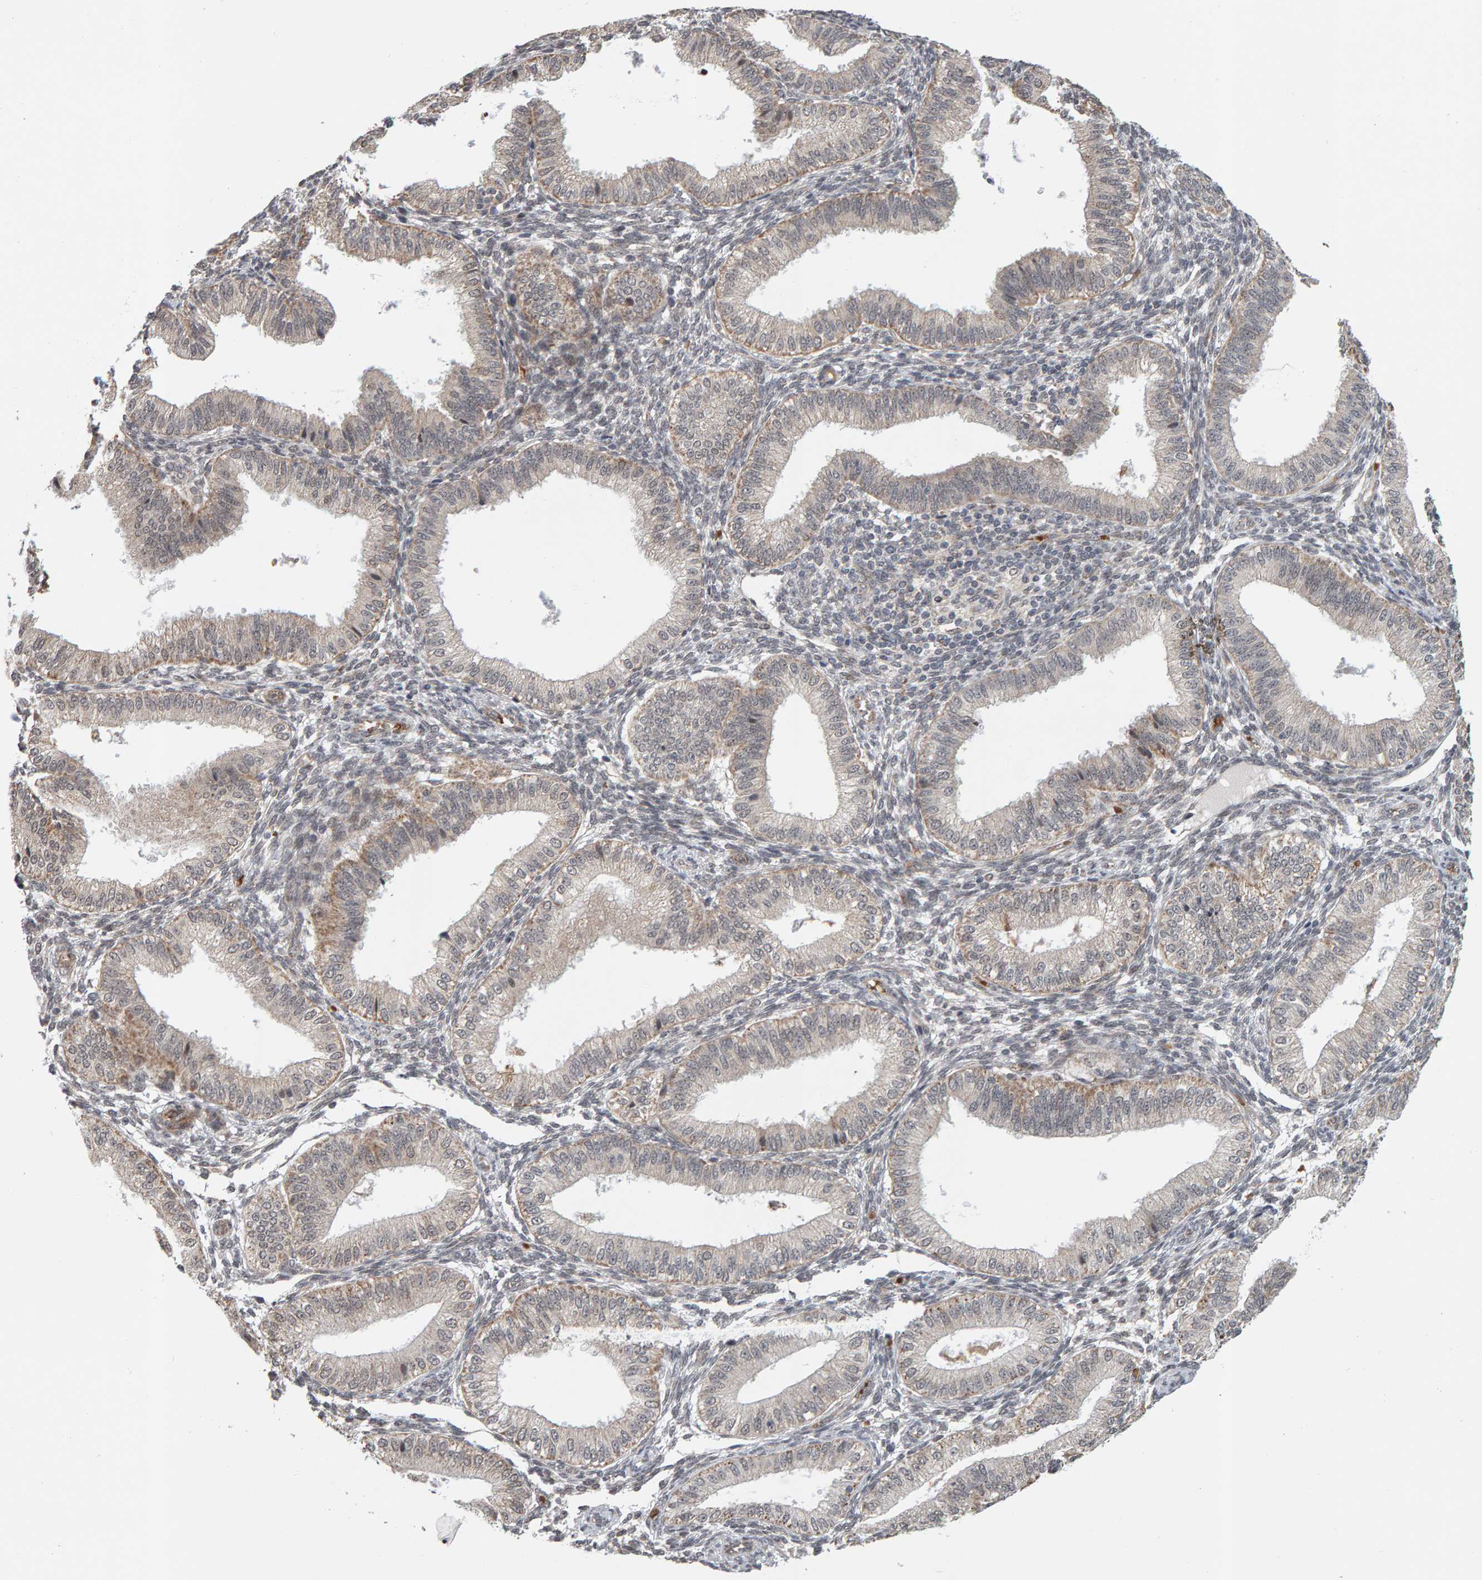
{"staining": {"intensity": "negative", "quantity": "none", "location": "none"}, "tissue": "endometrium", "cell_type": "Cells in endometrial stroma", "image_type": "normal", "snomed": [{"axis": "morphology", "description": "Normal tissue, NOS"}, {"axis": "topography", "description": "Endometrium"}], "caption": "The immunohistochemistry histopathology image has no significant staining in cells in endometrial stroma of endometrium. (Stains: DAB IHC with hematoxylin counter stain, Microscopy: brightfield microscopy at high magnification).", "gene": "DAP3", "patient": {"sex": "female", "age": 39}}